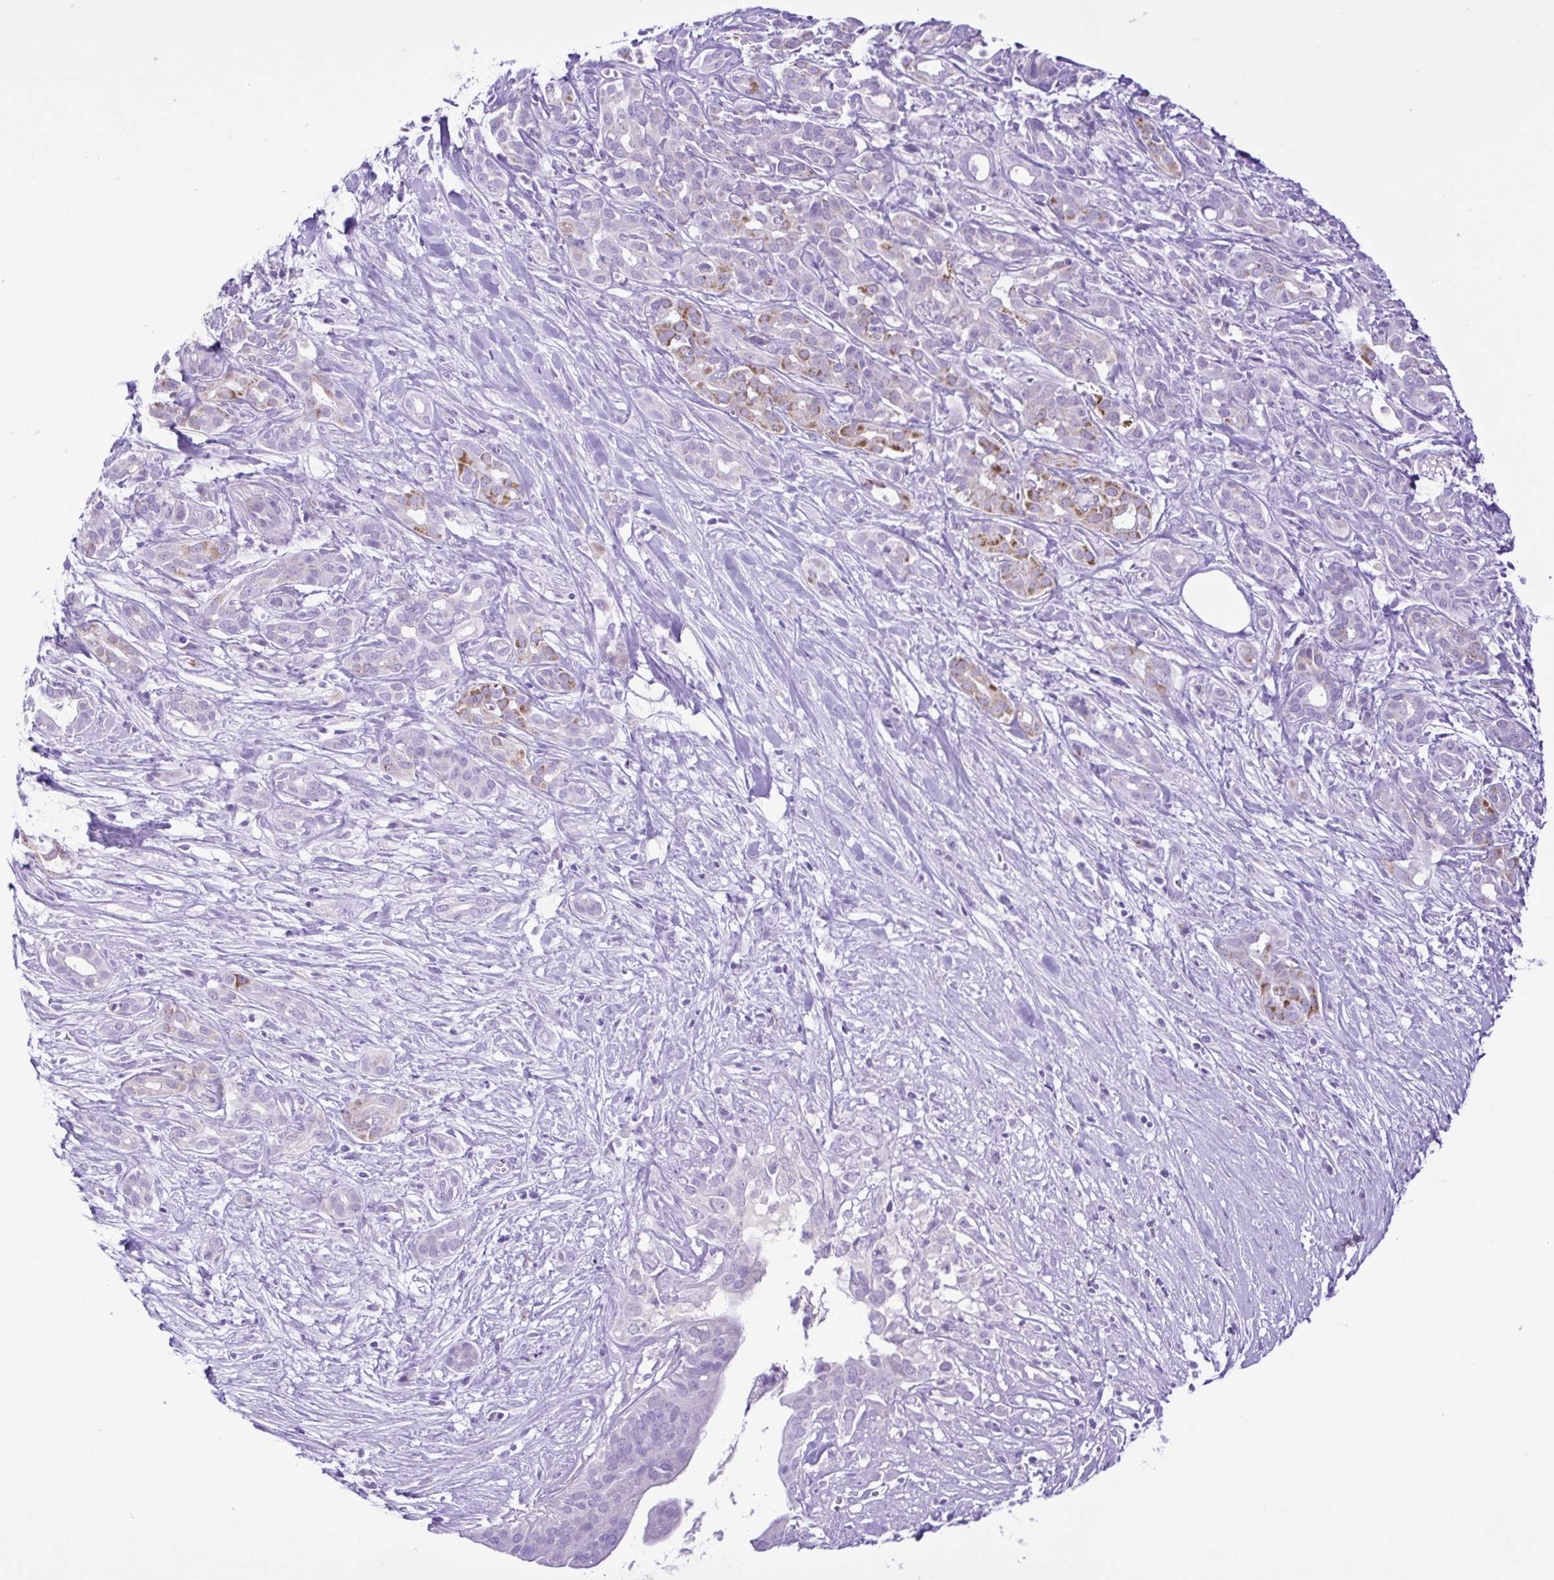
{"staining": {"intensity": "negative", "quantity": "none", "location": "none"}, "tissue": "pancreatic cancer", "cell_type": "Tumor cells", "image_type": "cancer", "snomed": [{"axis": "morphology", "description": "Adenocarcinoma, NOS"}, {"axis": "topography", "description": "Pancreas"}], "caption": "The image exhibits no significant staining in tumor cells of pancreatic cancer (adenocarcinoma).", "gene": "SYT1", "patient": {"sex": "male", "age": 61}}